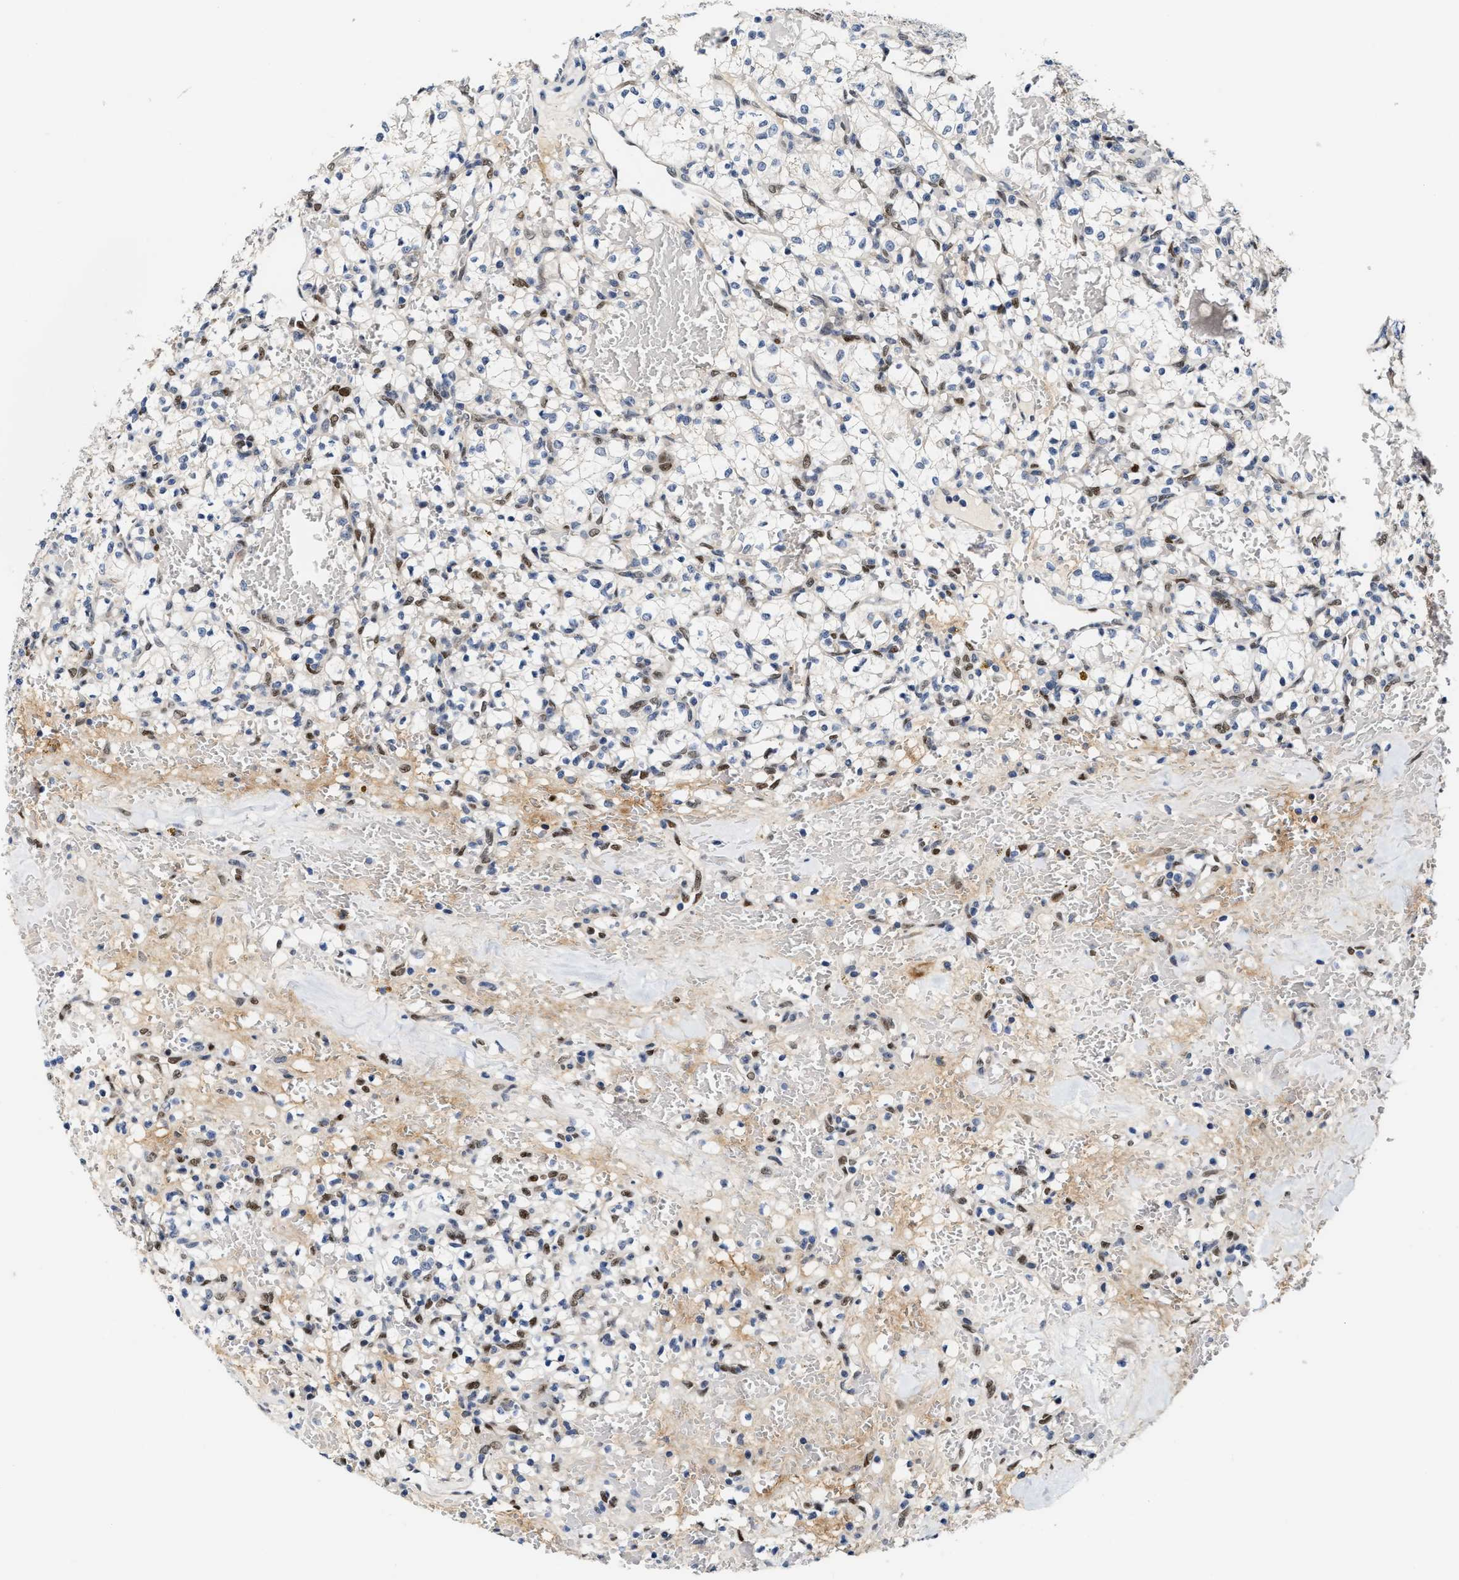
{"staining": {"intensity": "negative", "quantity": "none", "location": "none"}, "tissue": "renal cancer", "cell_type": "Tumor cells", "image_type": "cancer", "snomed": [{"axis": "morphology", "description": "Adenocarcinoma, NOS"}, {"axis": "topography", "description": "Kidney"}], "caption": "DAB immunohistochemical staining of human renal cancer (adenocarcinoma) reveals no significant positivity in tumor cells.", "gene": "TCF4", "patient": {"sex": "female", "age": 60}}